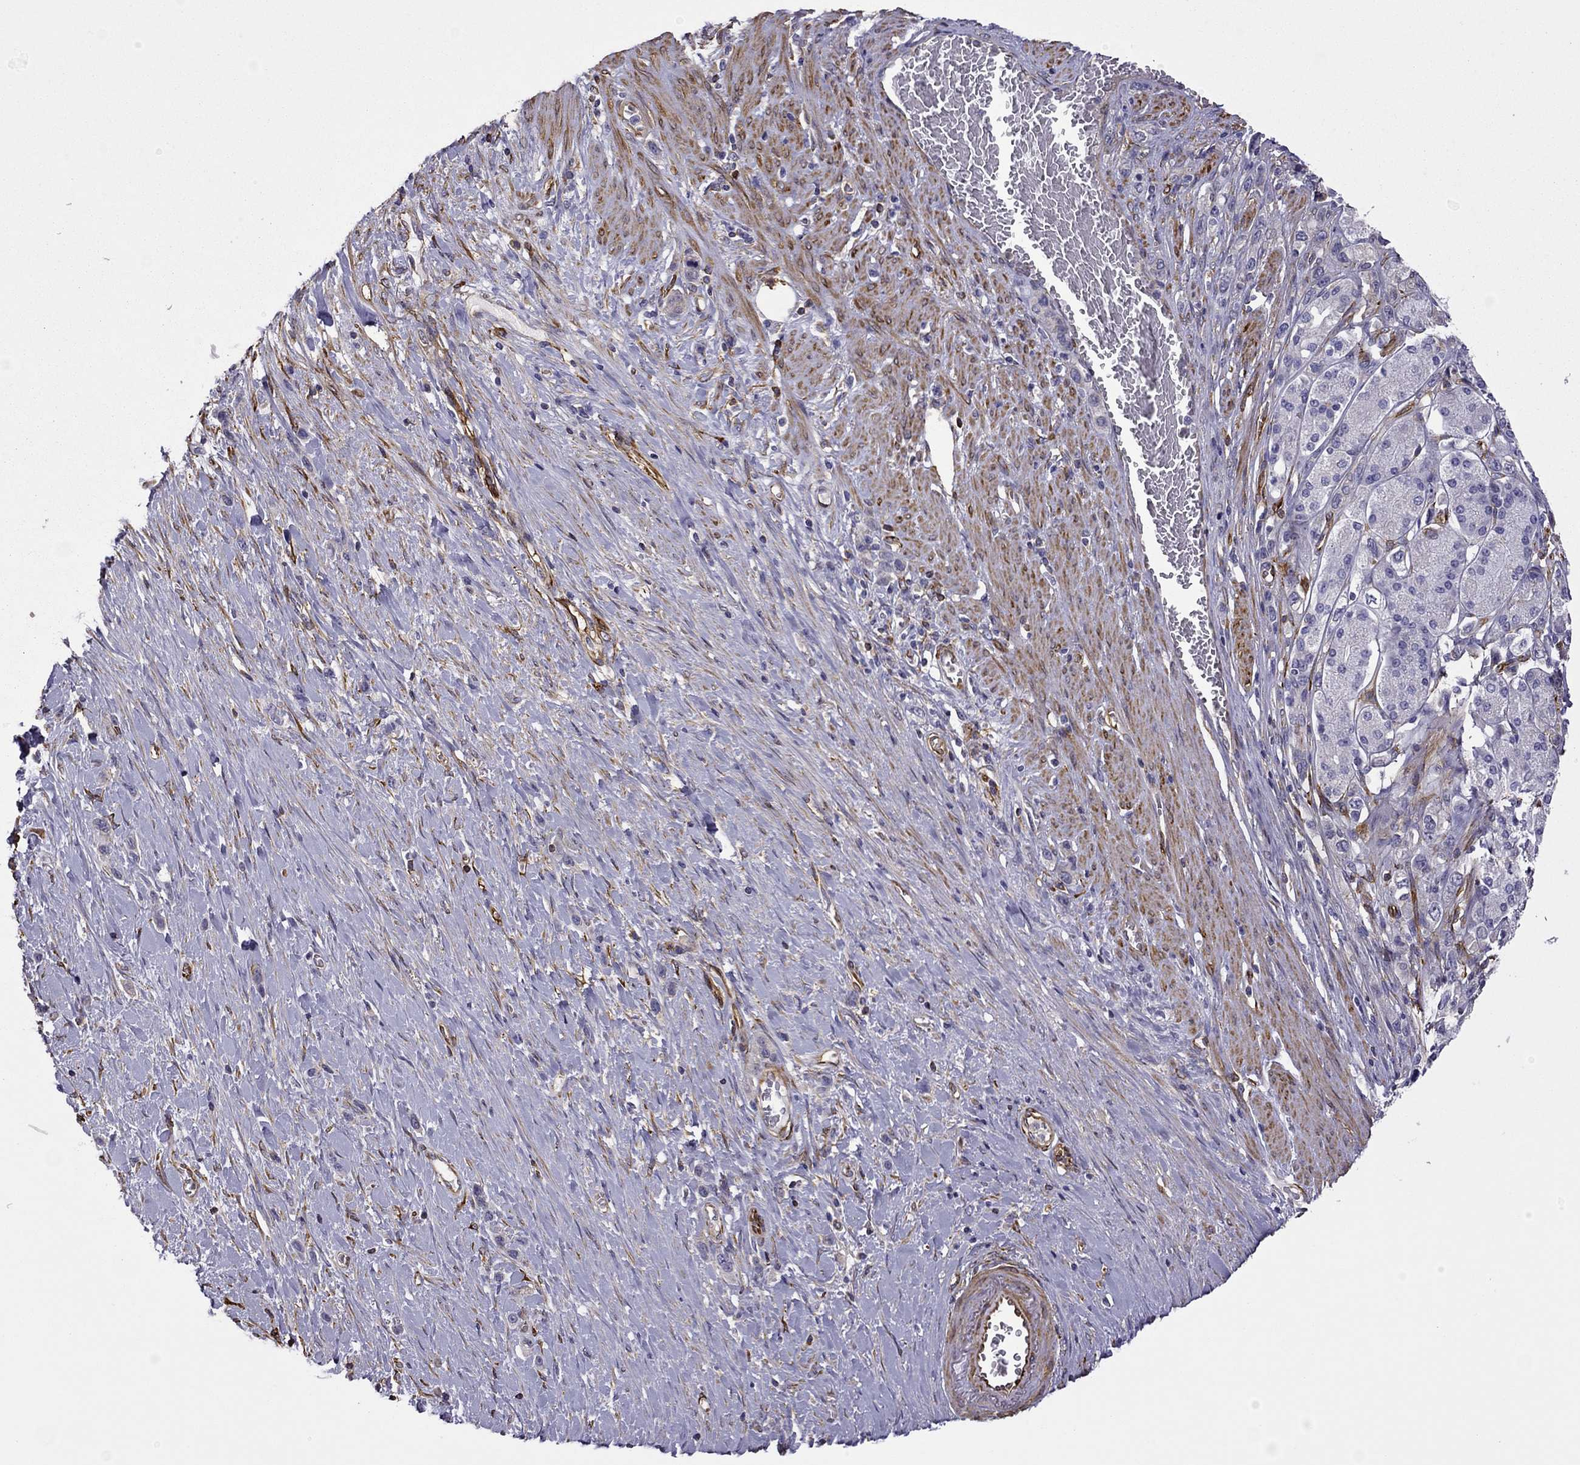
{"staining": {"intensity": "negative", "quantity": "none", "location": "none"}, "tissue": "stomach cancer", "cell_type": "Tumor cells", "image_type": "cancer", "snomed": [{"axis": "morphology", "description": "Normal tissue, NOS"}, {"axis": "morphology", "description": "Adenocarcinoma, NOS"}, {"axis": "morphology", "description": "Adenocarcinoma, High grade"}, {"axis": "topography", "description": "Stomach, upper"}, {"axis": "topography", "description": "Stomach"}], "caption": "Photomicrograph shows no protein expression in tumor cells of adenocarcinoma (stomach) tissue.", "gene": "MAP4", "patient": {"sex": "female", "age": 65}}